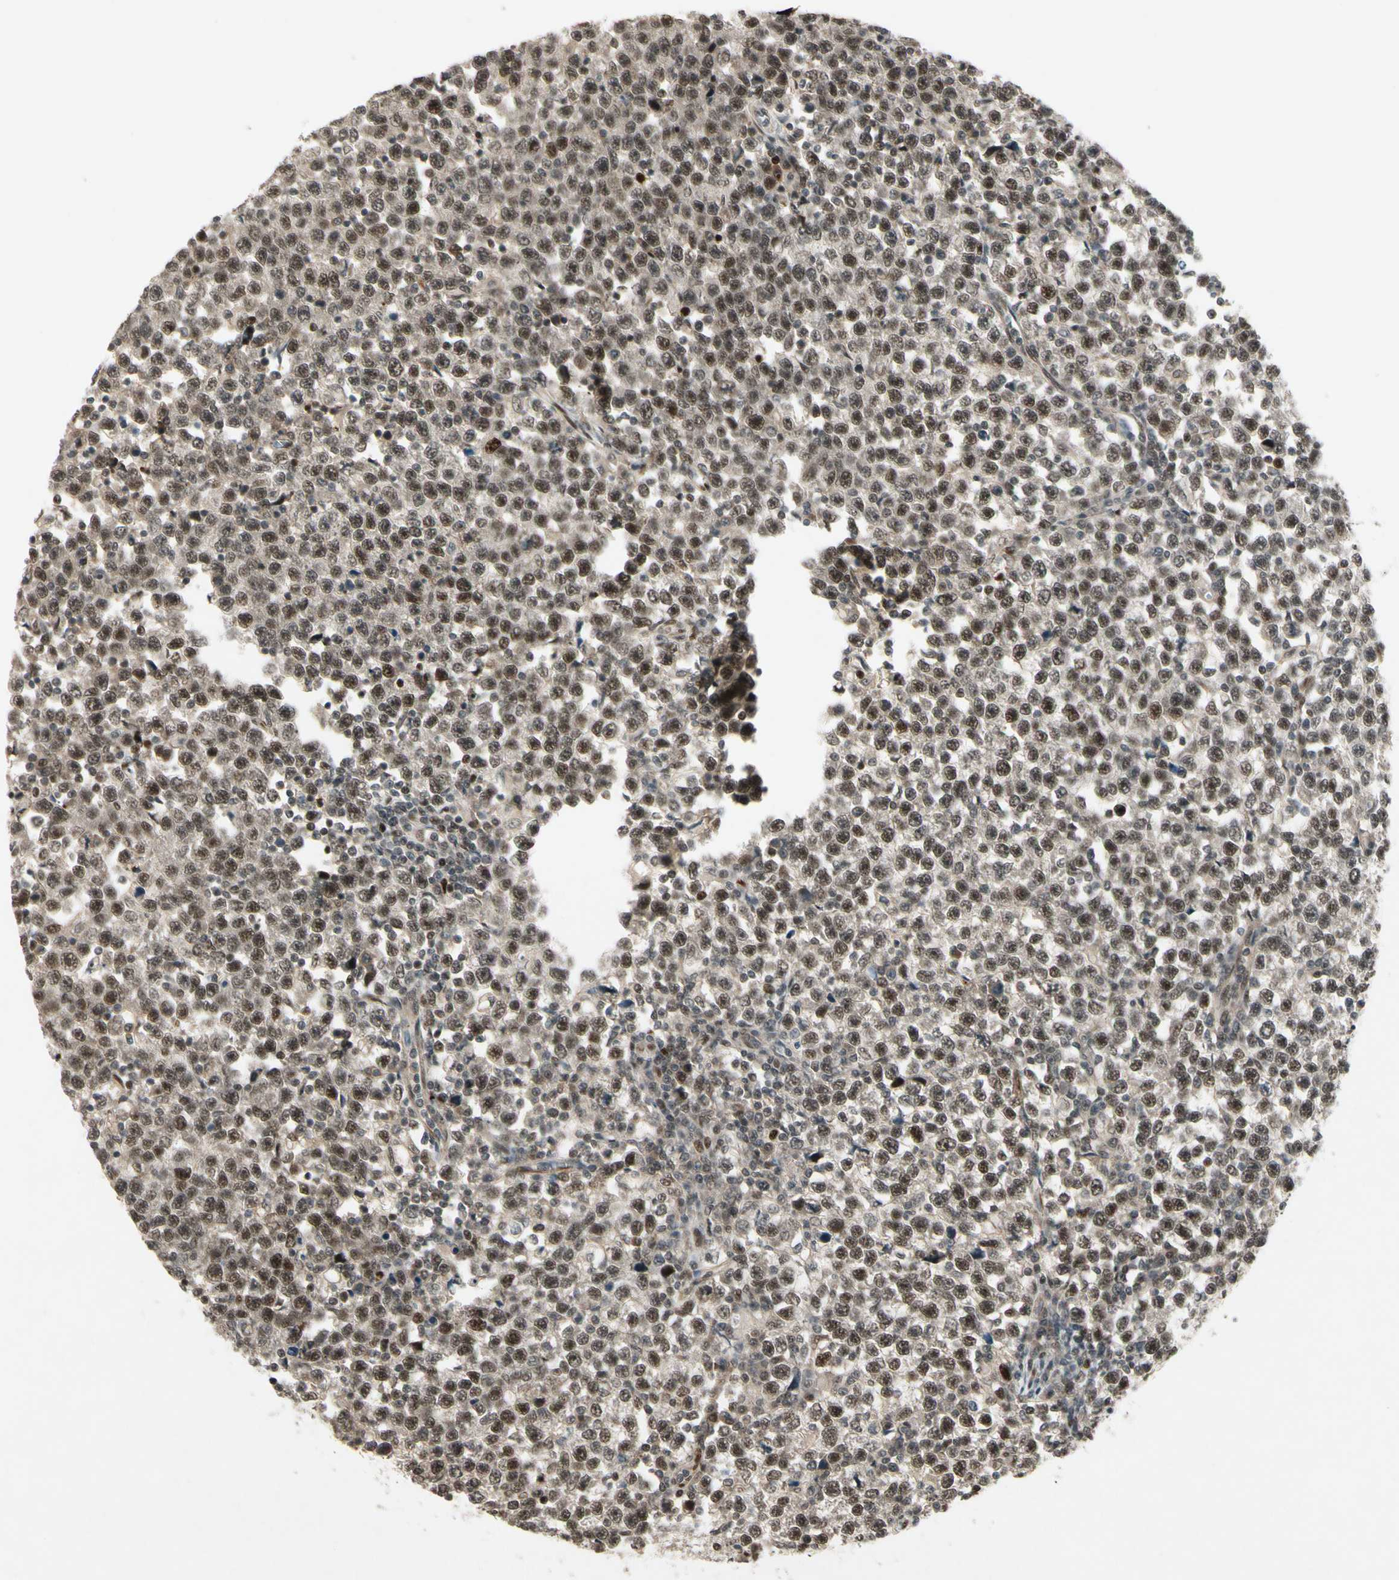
{"staining": {"intensity": "moderate", "quantity": ">75%", "location": "nuclear"}, "tissue": "testis cancer", "cell_type": "Tumor cells", "image_type": "cancer", "snomed": [{"axis": "morphology", "description": "Seminoma, NOS"}, {"axis": "topography", "description": "Testis"}], "caption": "DAB (3,3'-diaminobenzidine) immunohistochemical staining of human testis seminoma displays moderate nuclear protein staining in about >75% of tumor cells.", "gene": "CDK11A", "patient": {"sex": "male", "age": 43}}